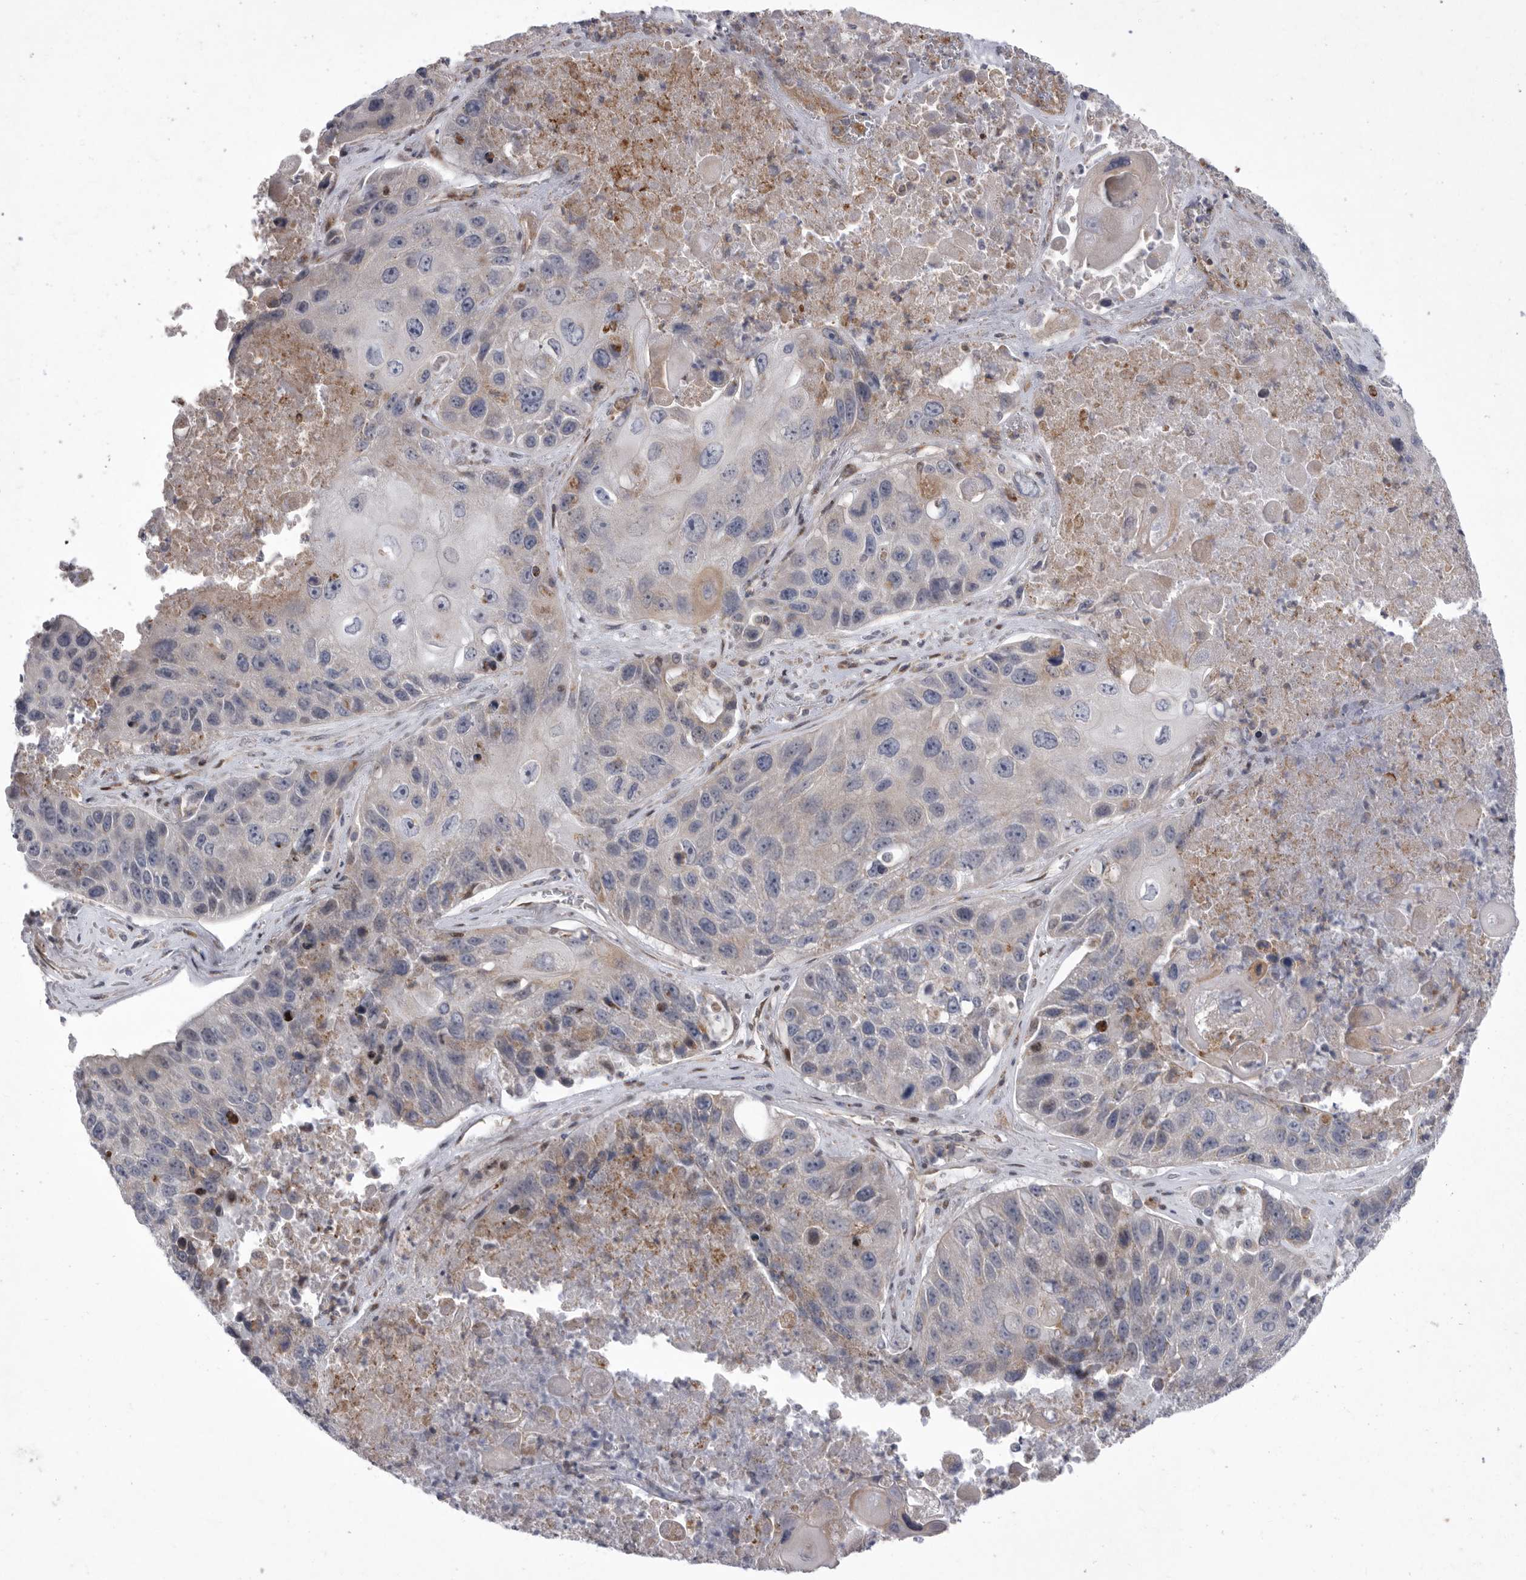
{"staining": {"intensity": "negative", "quantity": "none", "location": "none"}, "tissue": "lung cancer", "cell_type": "Tumor cells", "image_type": "cancer", "snomed": [{"axis": "morphology", "description": "Squamous cell carcinoma, NOS"}, {"axis": "topography", "description": "Lung"}], "caption": "Immunohistochemical staining of human lung squamous cell carcinoma displays no significant expression in tumor cells.", "gene": "MPZL1", "patient": {"sex": "male", "age": 61}}